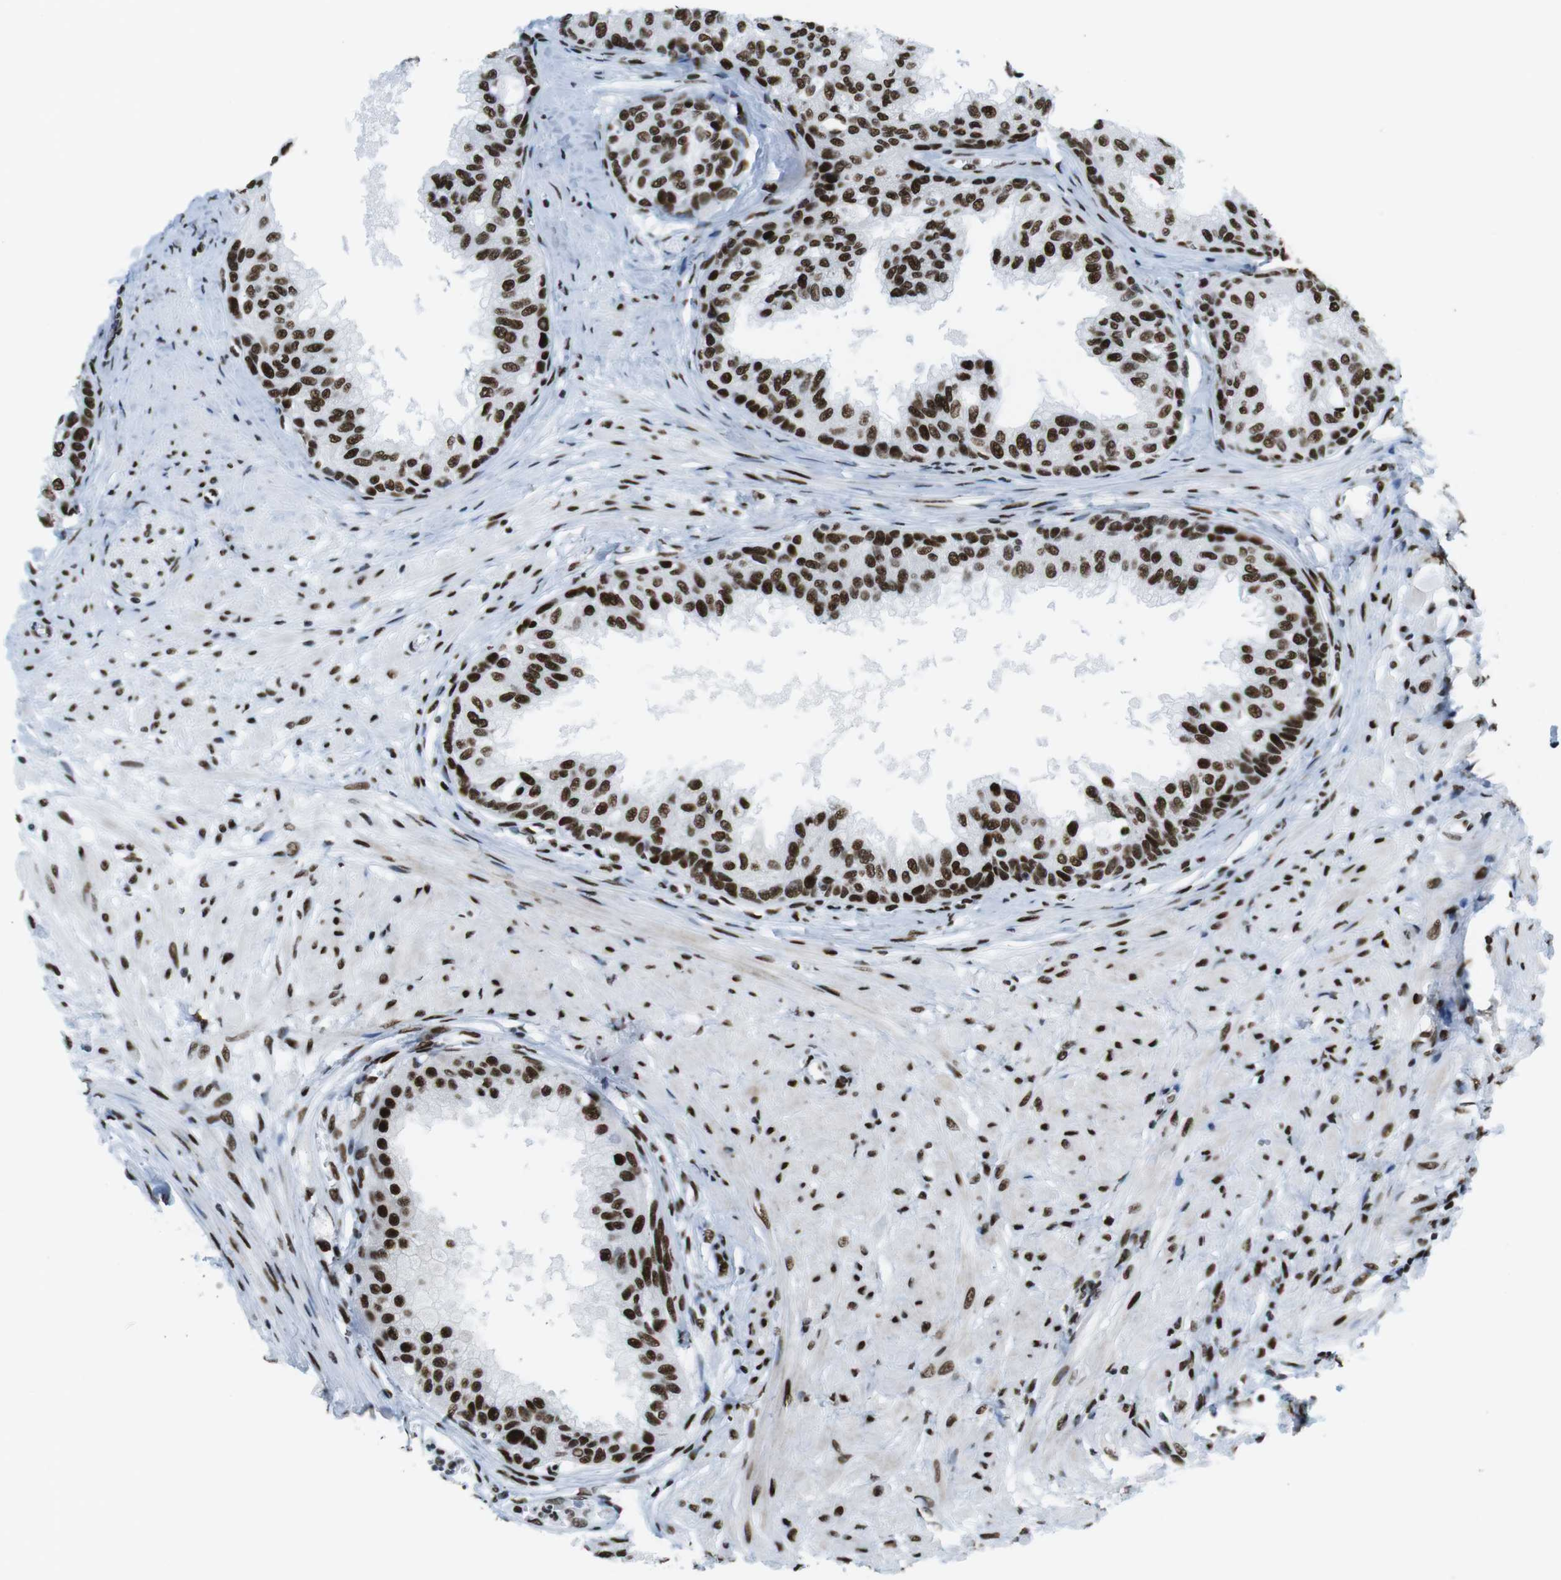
{"staining": {"intensity": "strong", "quantity": ">75%", "location": "nuclear"}, "tissue": "prostate", "cell_type": "Glandular cells", "image_type": "normal", "snomed": [{"axis": "morphology", "description": "Normal tissue, NOS"}, {"axis": "topography", "description": "Prostate"}, {"axis": "topography", "description": "Seminal veicle"}], "caption": "Glandular cells exhibit high levels of strong nuclear expression in about >75% of cells in benign human prostate. (DAB (3,3'-diaminobenzidine) IHC with brightfield microscopy, high magnification).", "gene": "CITED2", "patient": {"sex": "male", "age": 60}}